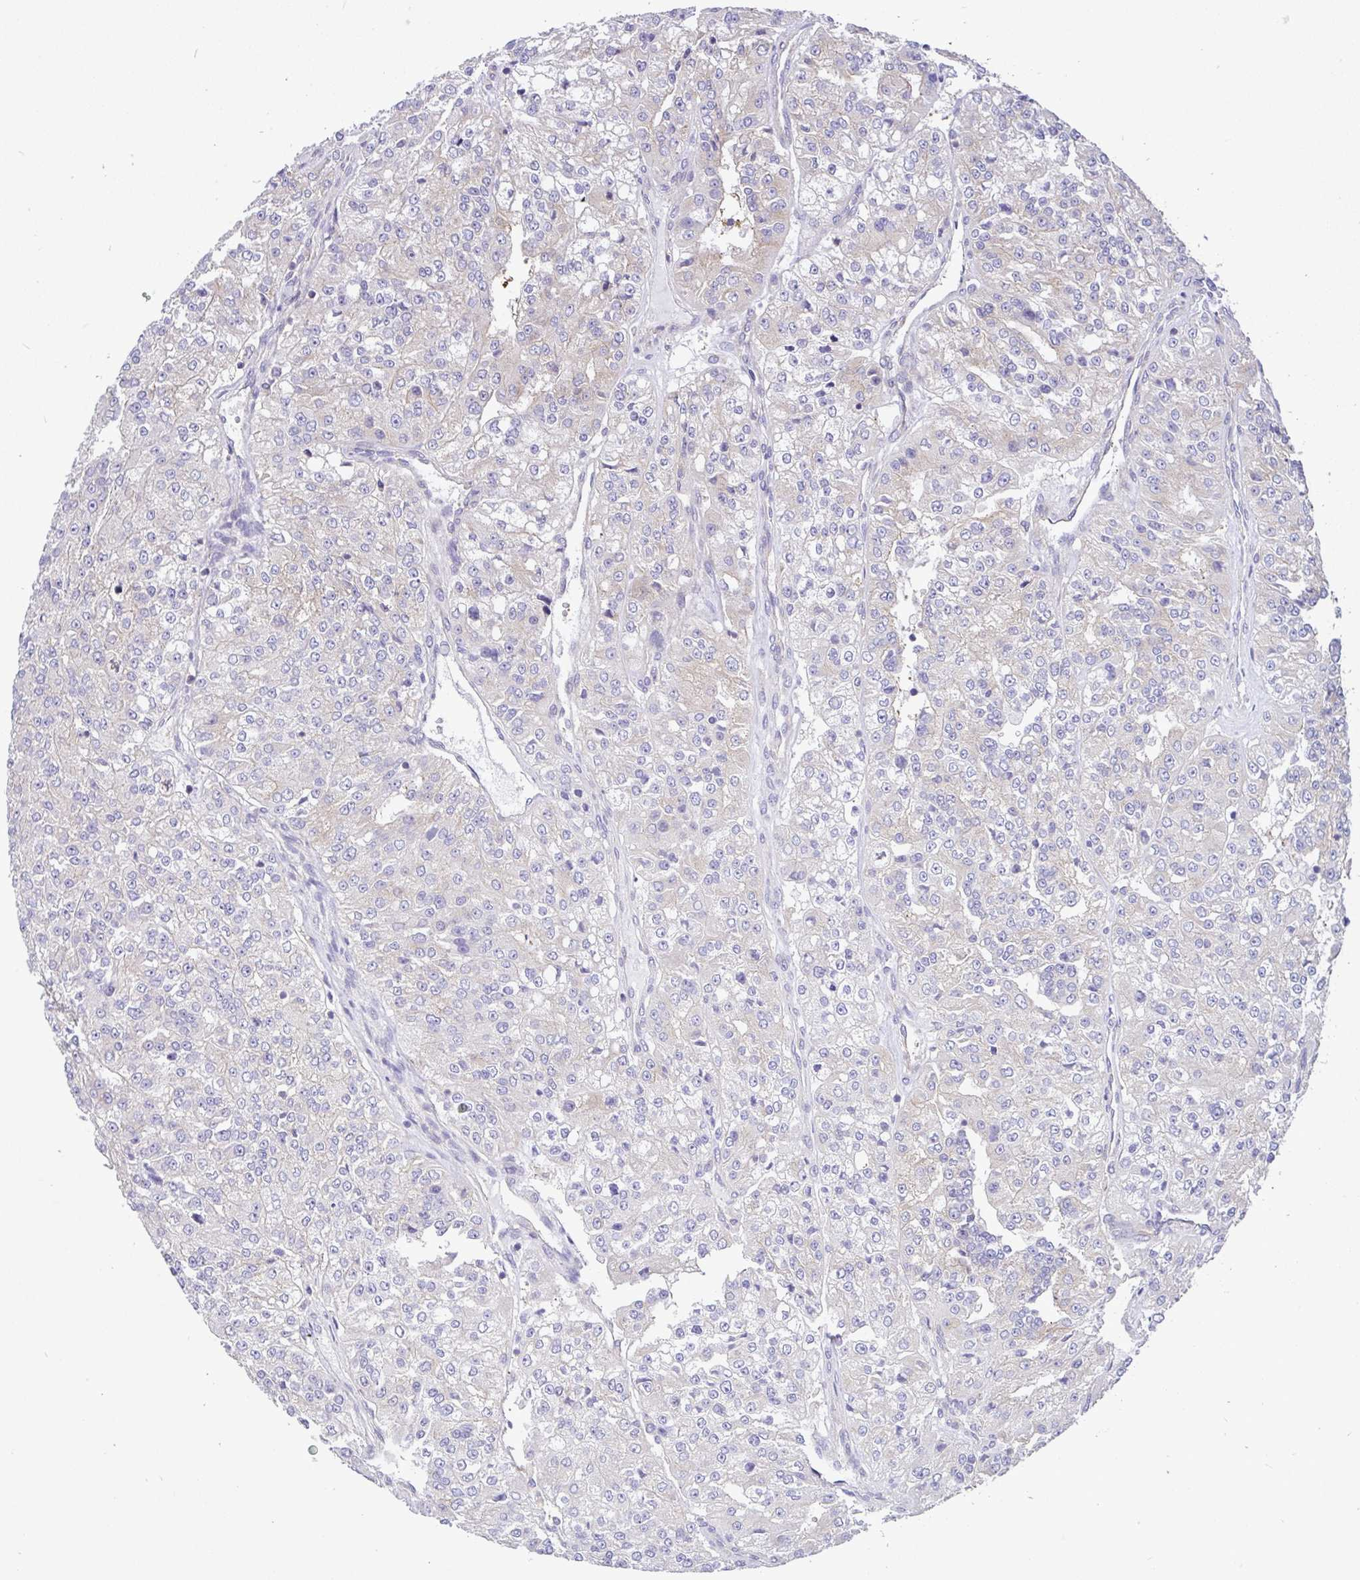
{"staining": {"intensity": "negative", "quantity": "none", "location": "none"}, "tissue": "renal cancer", "cell_type": "Tumor cells", "image_type": "cancer", "snomed": [{"axis": "morphology", "description": "Adenocarcinoma, NOS"}, {"axis": "topography", "description": "Kidney"}], "caption": "This is an IHC histopathology image of renal cancer. There is no expression in tumor cells.", "gene": "GFPT2", "patient": {"sex": "female", "age": 63}}